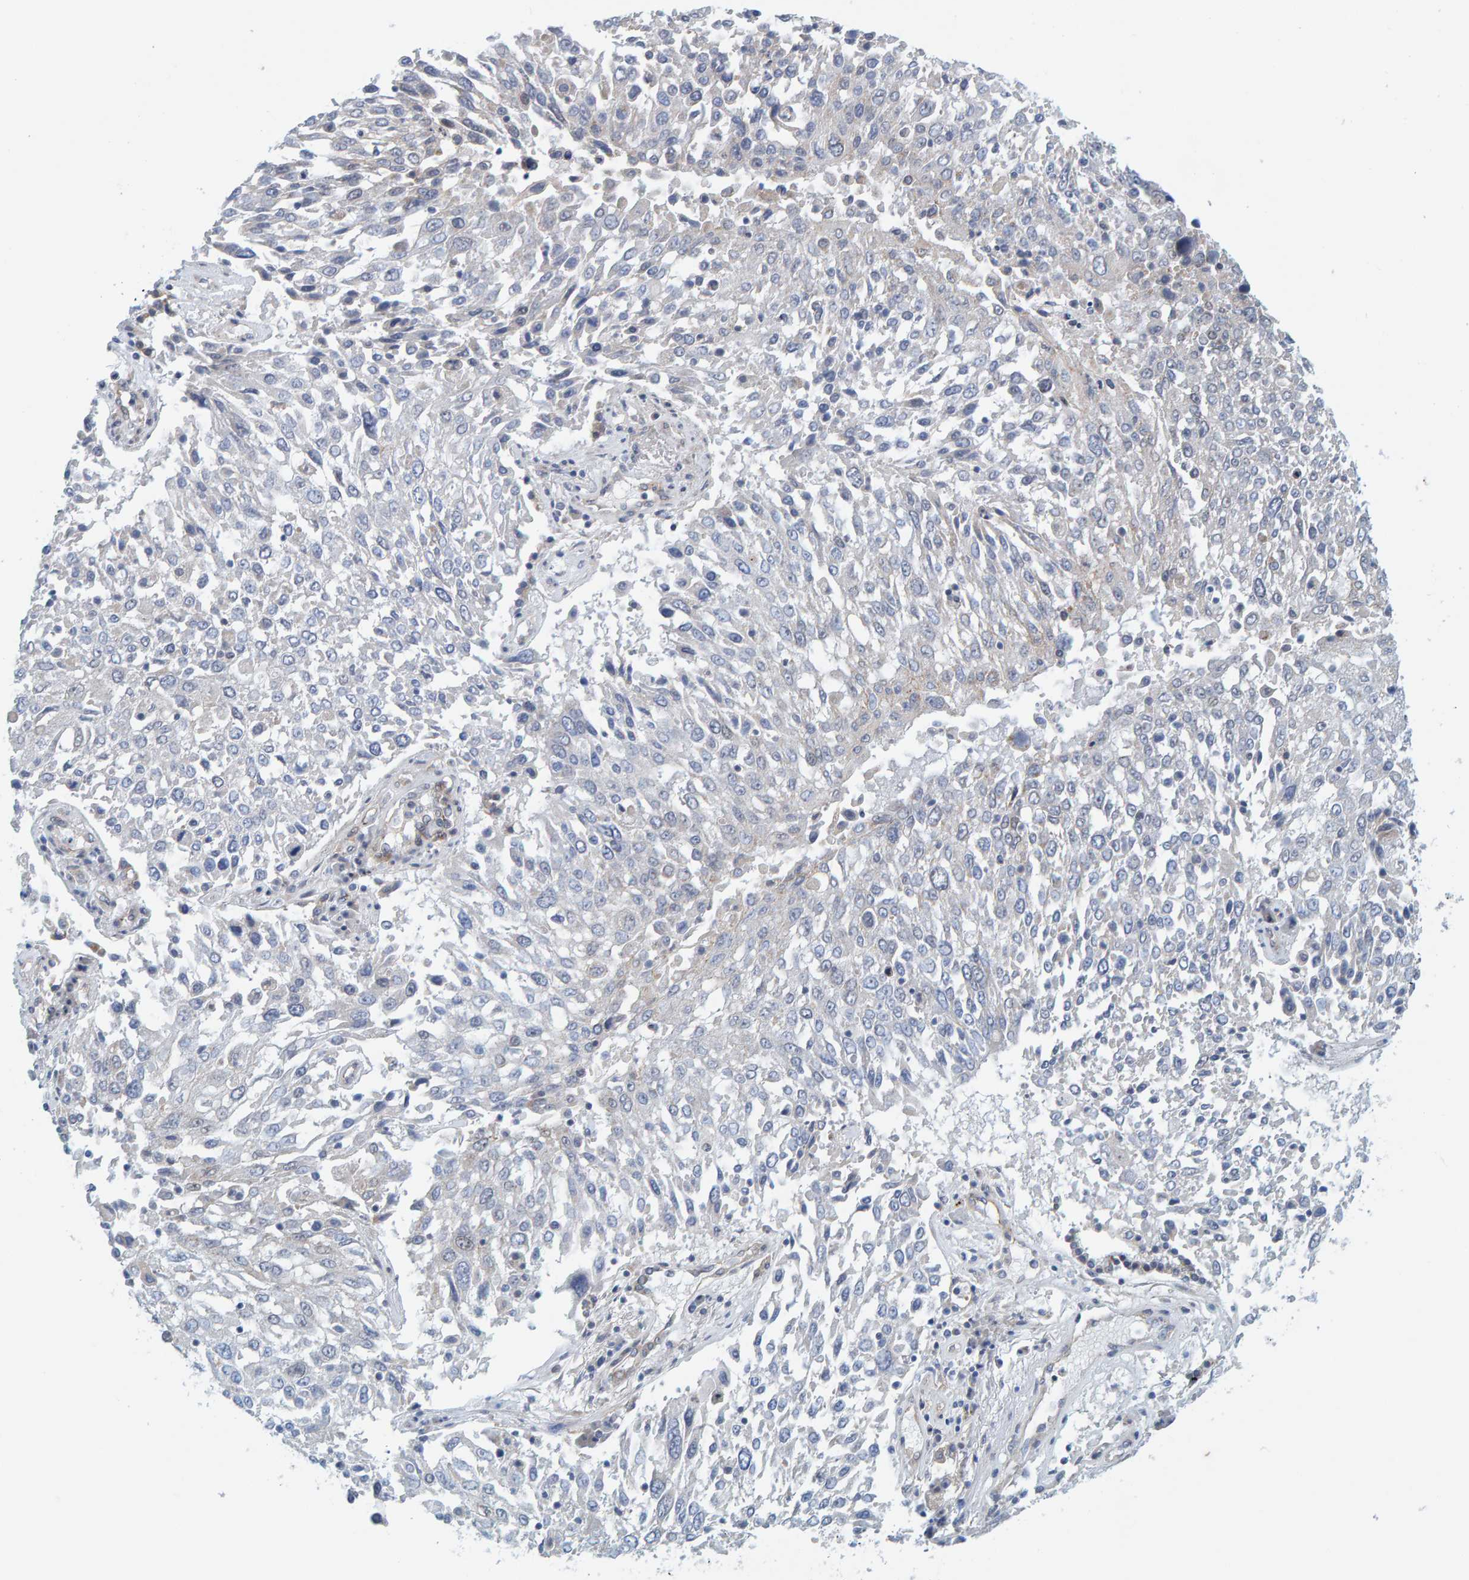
{"staining": {"intensity": "negative", "quantity": "none", "location": "none"}, "tissue": "lung cancer", "cell_type": "Tumor cells", "image_type": "cancer", "snomed": [{"axis": "morphology", "description": "Squamous cell carcinoma, NOS"}, {"axis": "topography", "description": "Lung"}], "caption": "The photomicrograph shows no staining of tumor cells in squamous cell carcinoma (lung).", "gene": "KRBA2", "patient": {"sex": "male", "age": 65}}